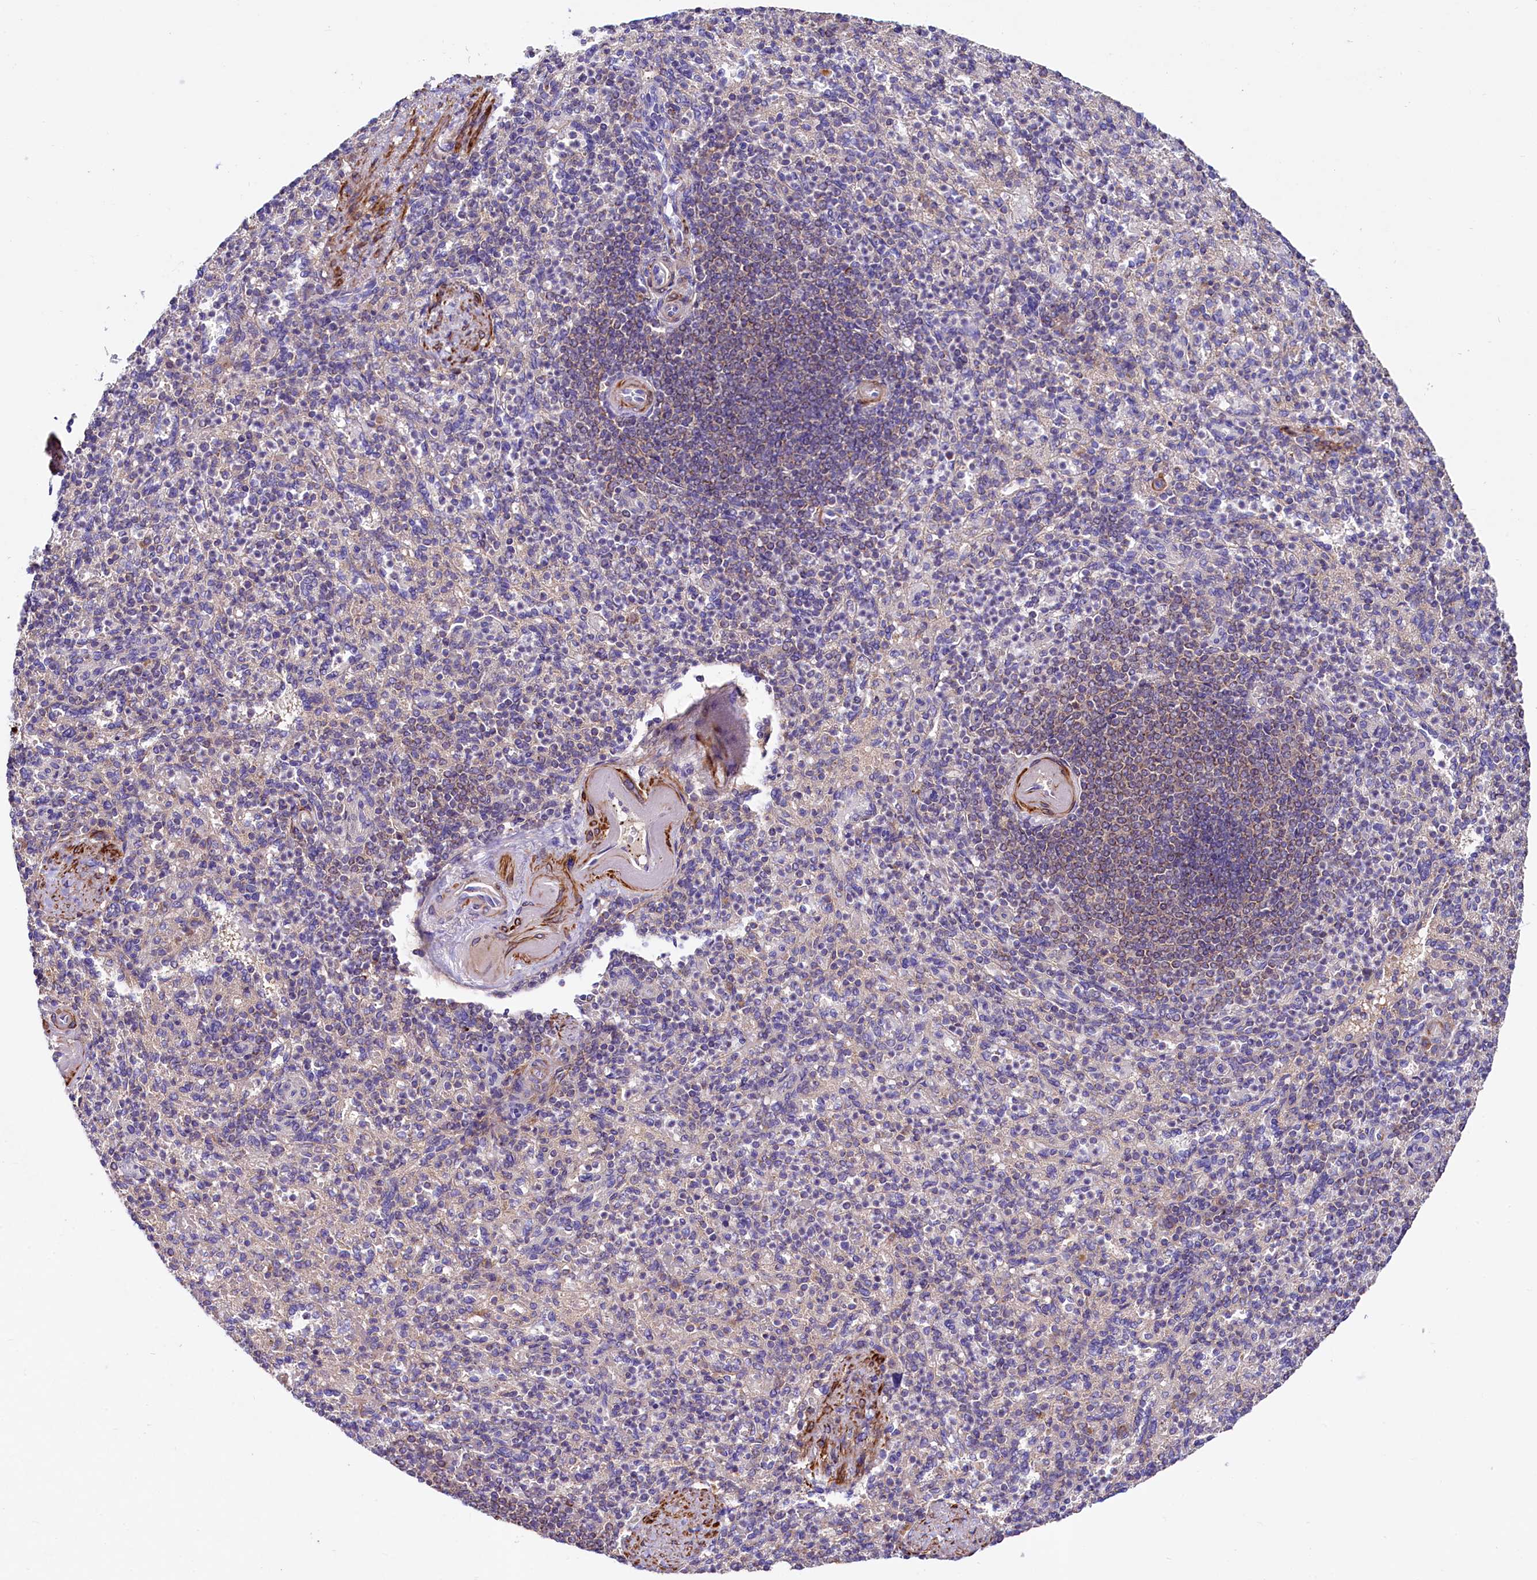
{"staining": {"intensity": "weak", "quantity": "<25%", "location": "cytoplasmic/membranous"}, "tissue": "spleen", "cell_type": "Cells in red pulp", "image_type": "normal", "snomed": [{"axis": "morphology", "description": "Normal tissue, NOS"}, {"axis": "topography", "description": "Spleen"}], "caption": "There is no significant staining in cells in red pulp of spleen. (DAB (3,3'-diaminobenzidine) immunohistochemistry, high magnification).", "gene": "CIAO3", "patient": {"sex": "female", "age": 74}}